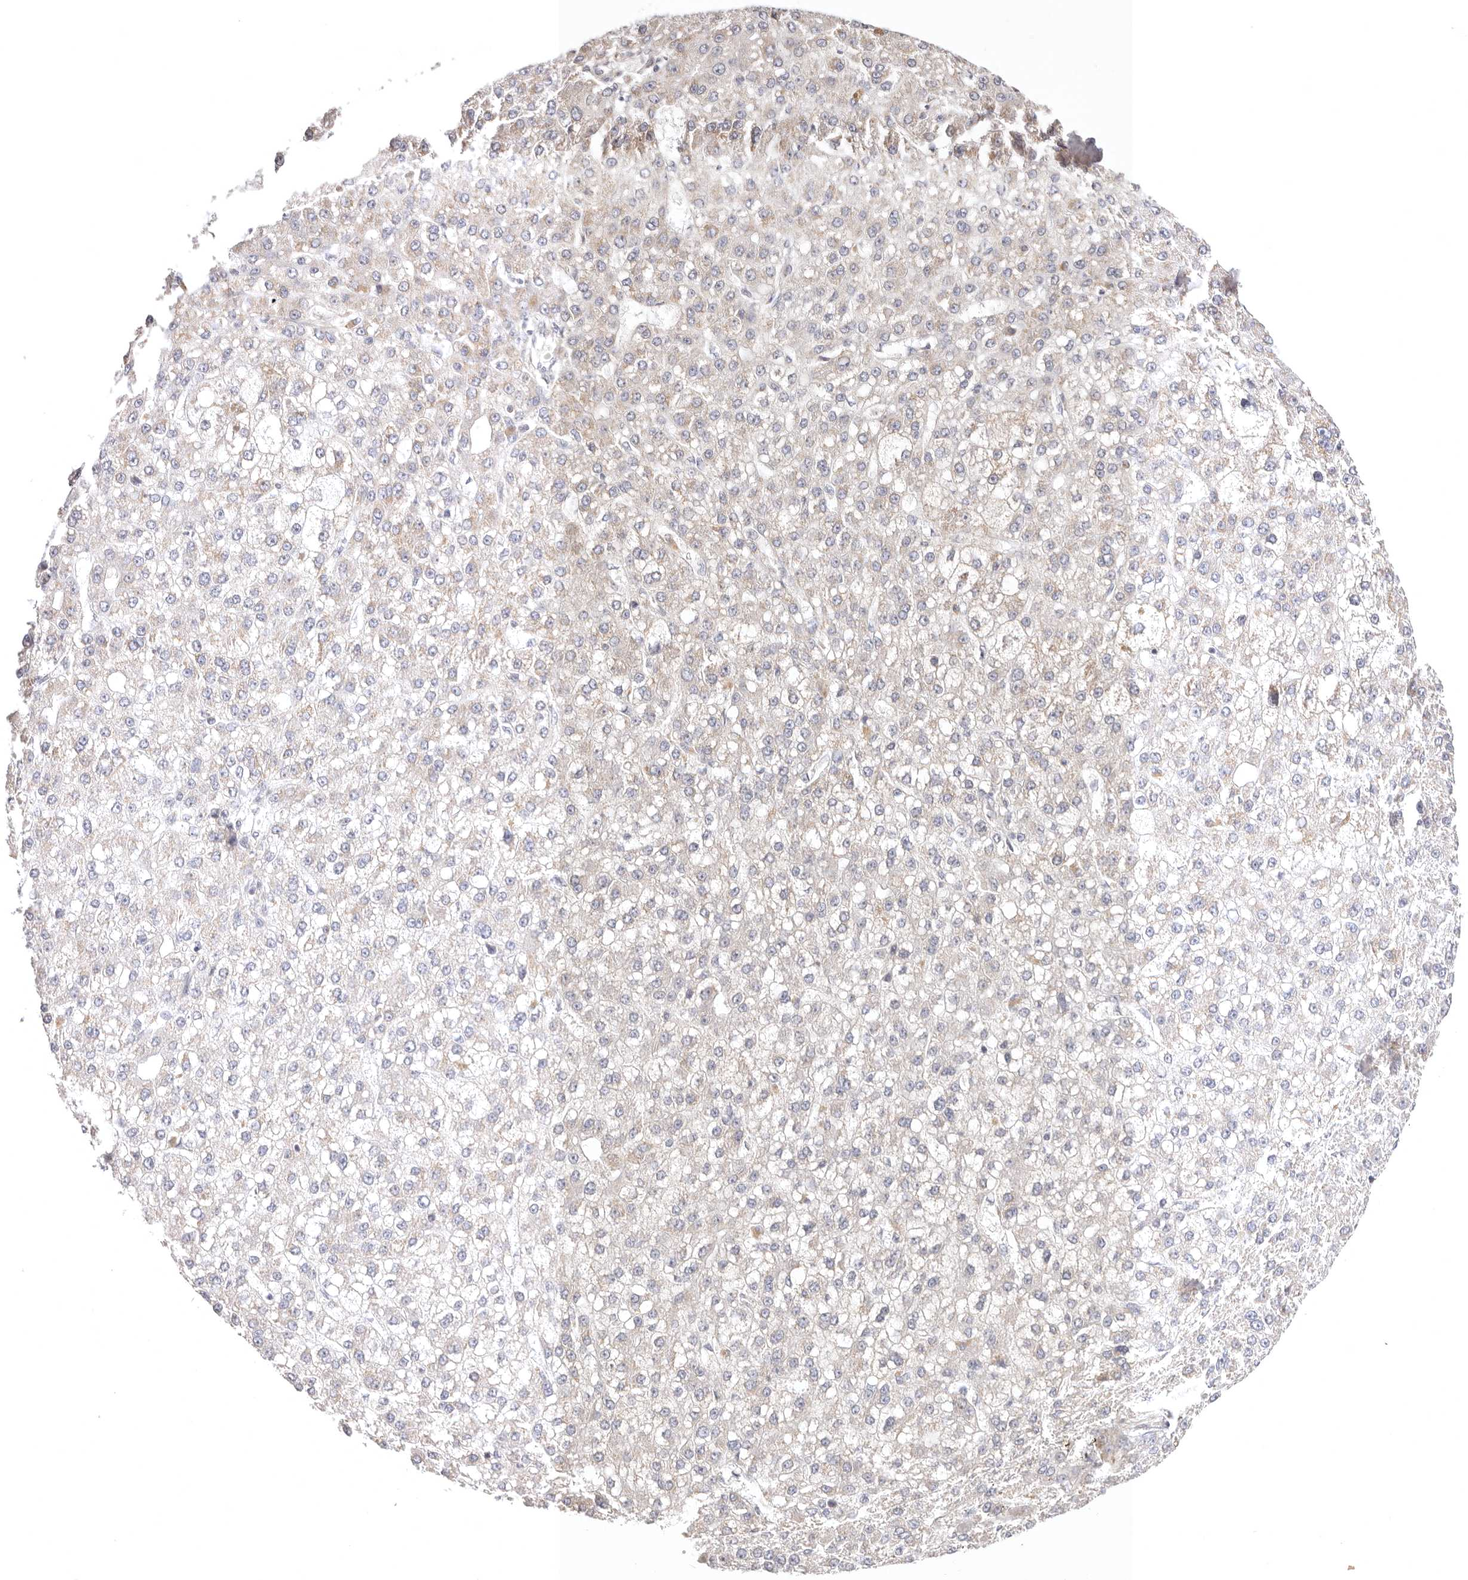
{"staining": {"intensity": "weak", "quantity": "<25%", "location": "cytoplasmic/membranous"}, "tissue": "liver cancer", "cell_type": "Tumor cells", "image_type": "cancer", "snomed": [{"axis": "morphology", "description": "Carcinoma, Hepatocellular, NOS"}, {"axis": "topography", "description": "Liver"}], "caption": "Immunohistochemistry histopathology image of neoplastic tissue: human liver cancer stained with DAB shows no significant protein positivity in tumor cells.", "gene": "KCMF1", "patient": {"sex": "male", "age": 67}}